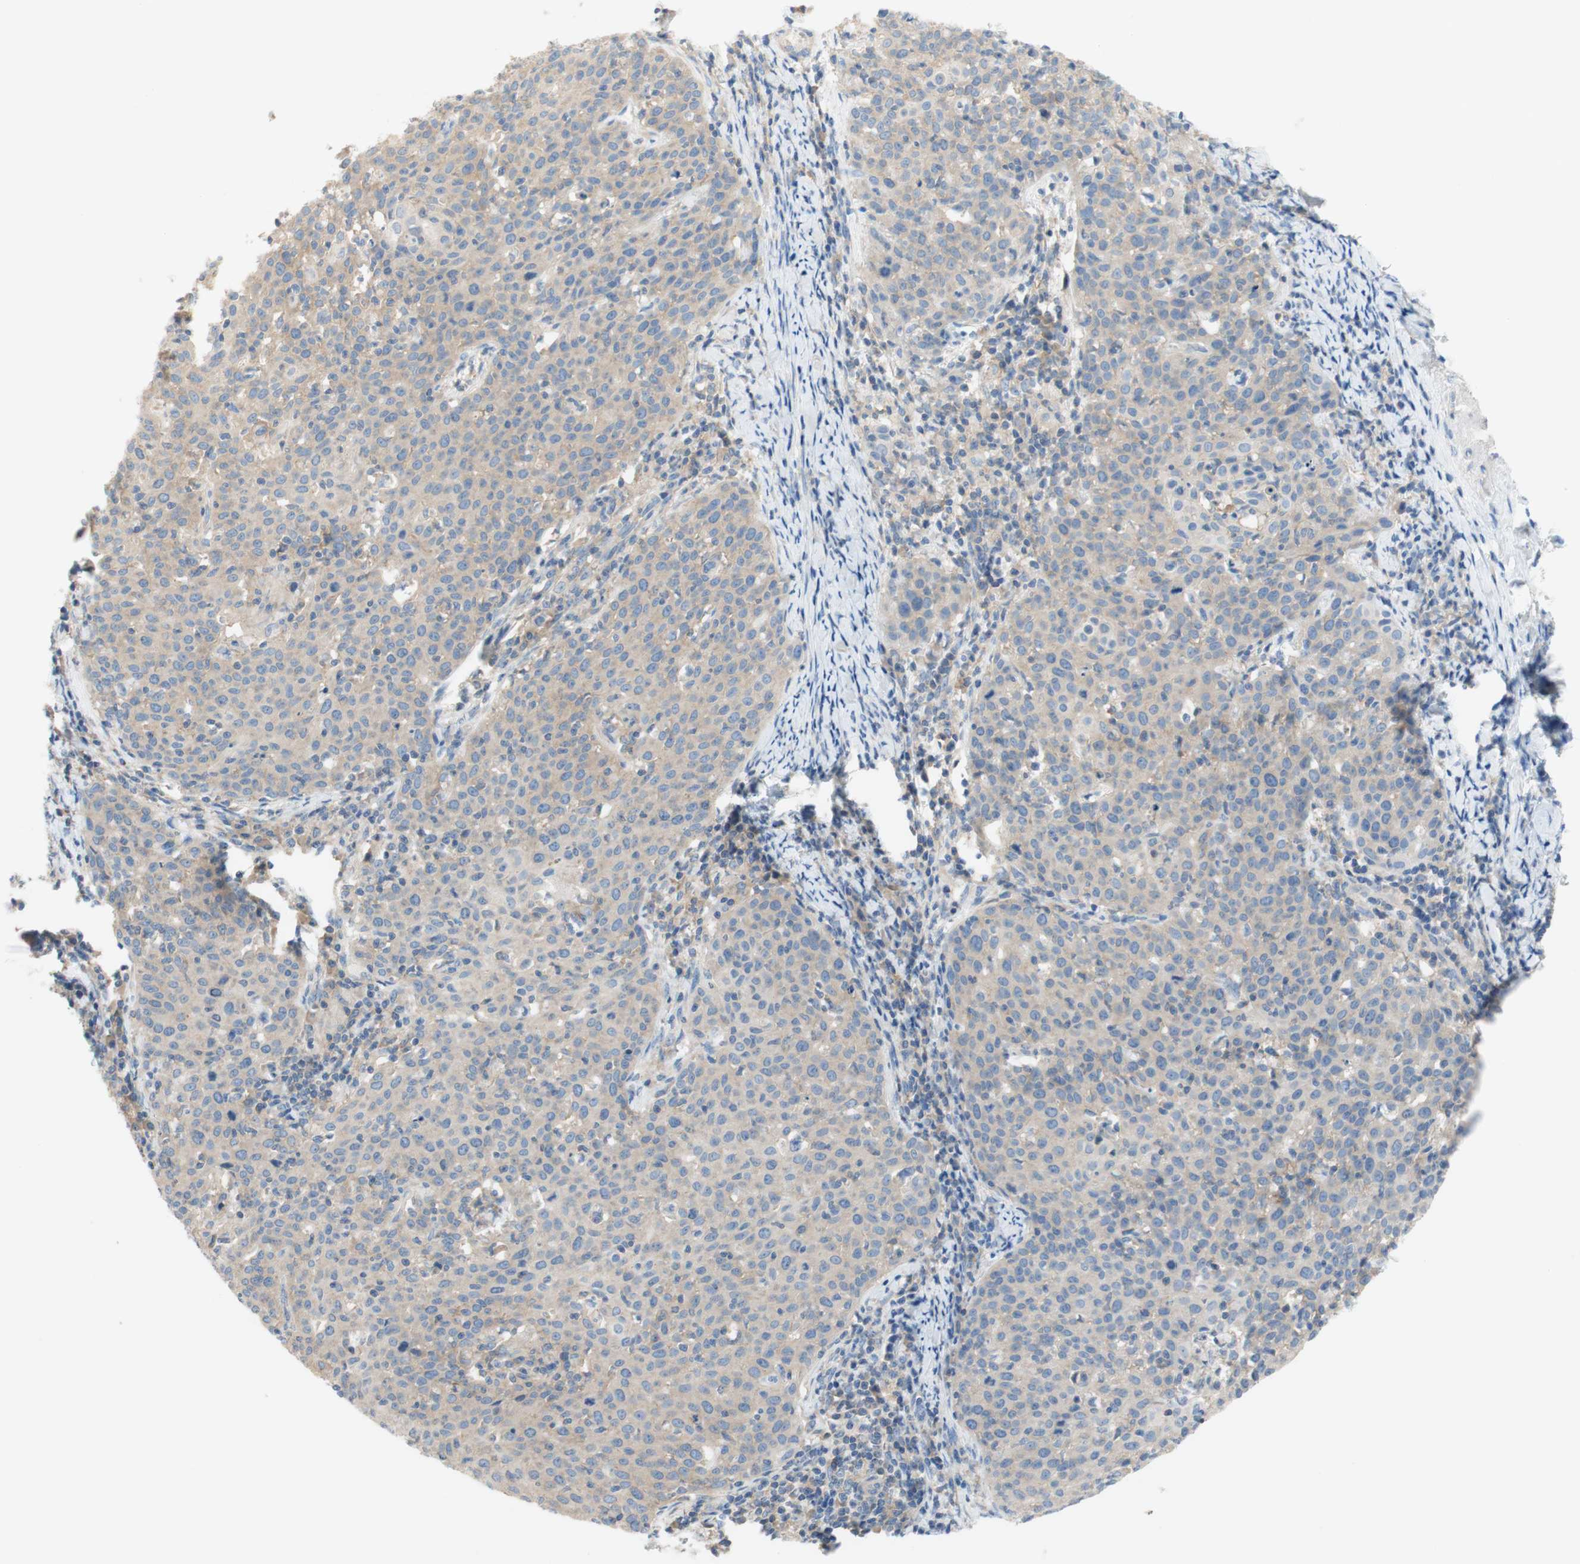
{"staining": {"intensity": "weak", "quantity": ">75%", "location": "cytoplasmic/membranous"}, "tissue": "cervical cancer", "cell_type": "Tumor cells", "image_type": "cancer", "snomed": [{"axis": "morphology", "description": "Squamous cell carcinoma, NOS"}, {"axis": "topography", "description": "Cervix"}], "caption": "Immunohistochemistry (DAB) staining of cervical squamous cell carcinoma displays weak cytoplasmic/membranous protein positivity in approximately >75% of tumor cells.", "gene": "ATP2B1", "patient": {"sex": "female", "age": 38}}